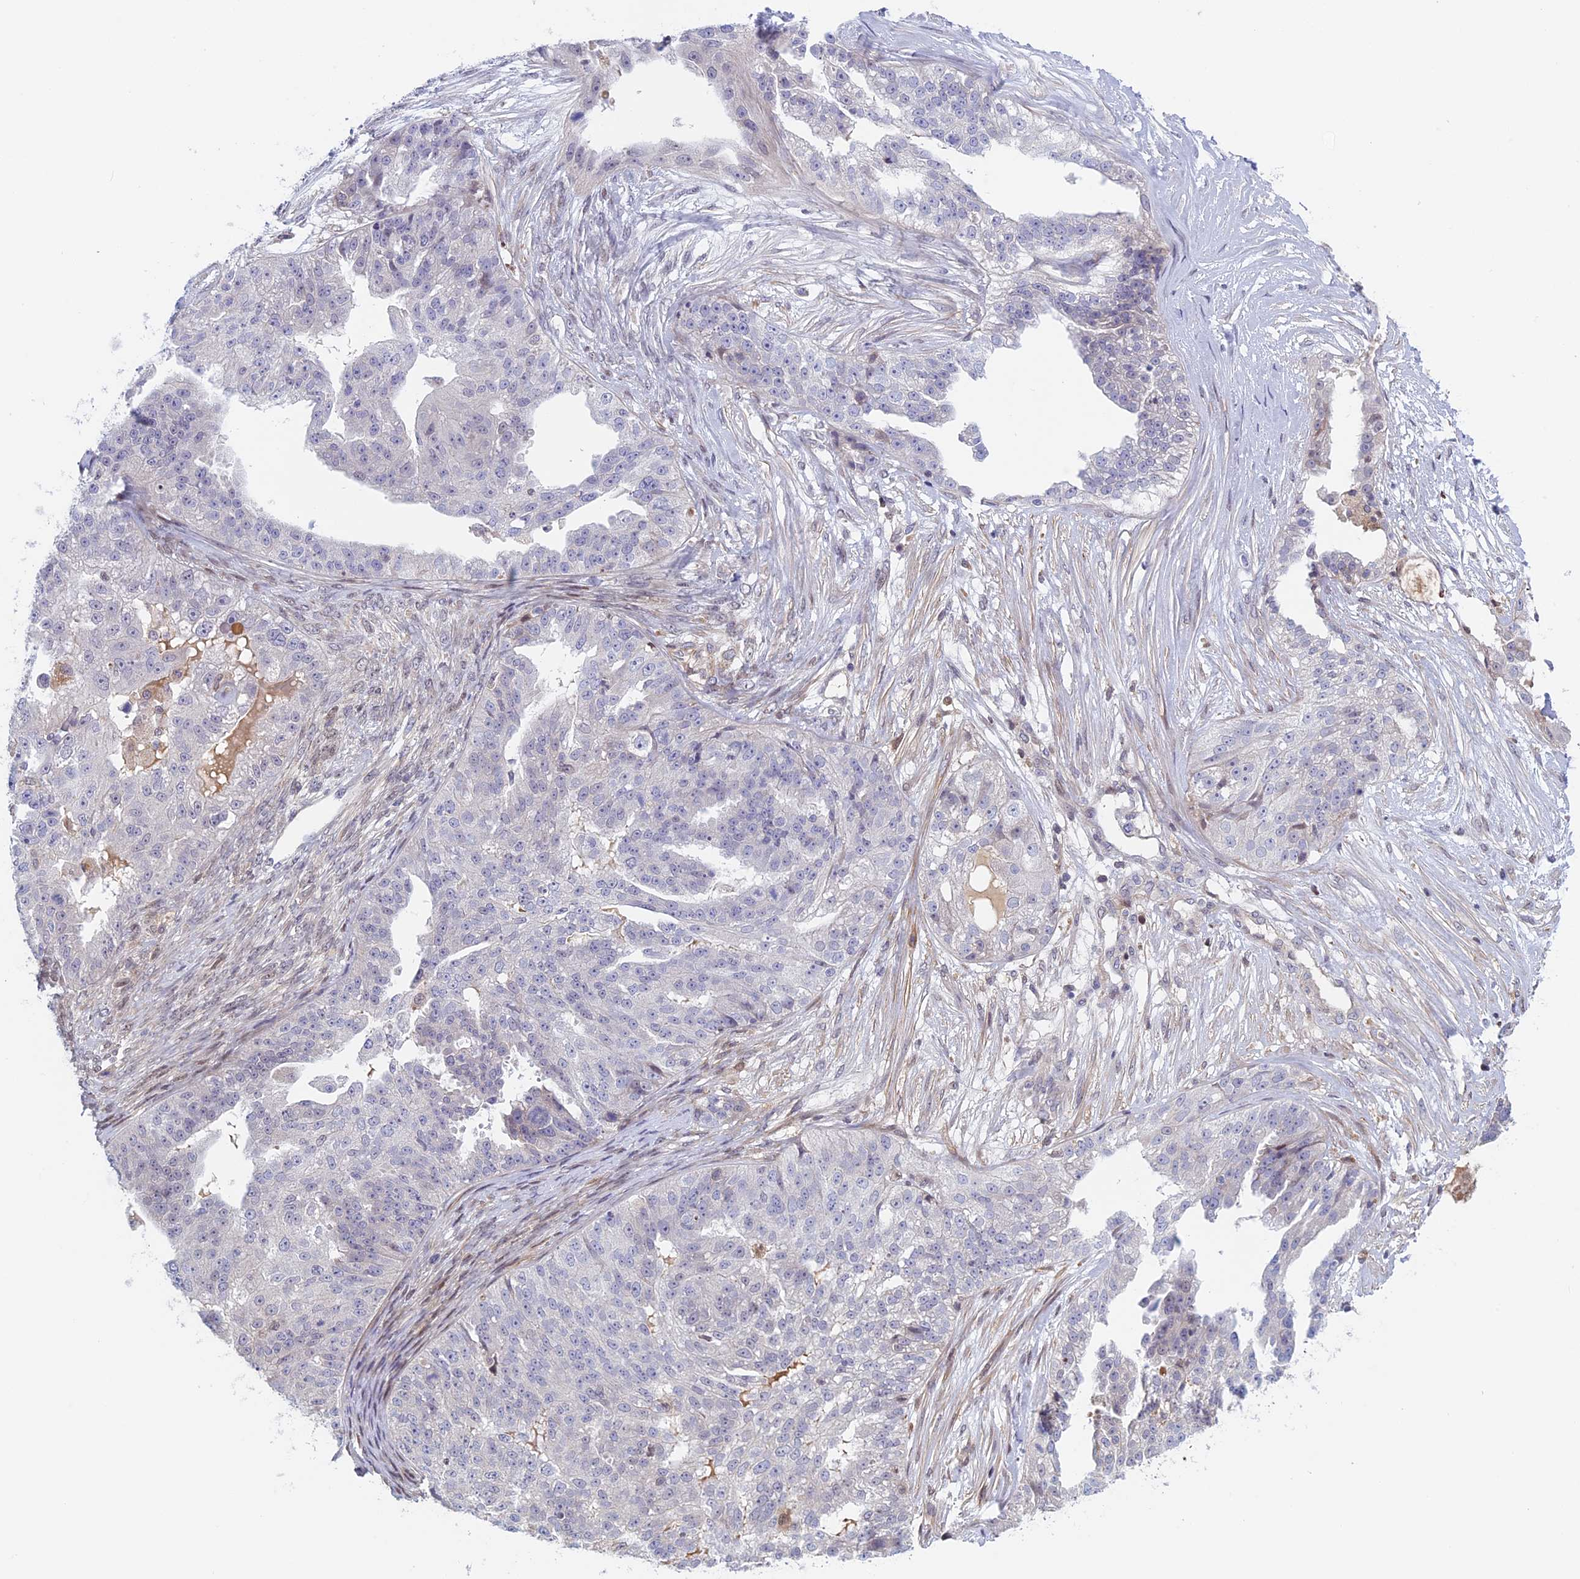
{"staining": {"intensity": "negative", "quantity": "none", "location": "none"}, "tissue": "ovarian cancer", "cell_type": "Tumor cells", "image_type": "cancer", "snomed": [{"axis": "morphology", "description": "Cystadenocarcinoma, serous, NOS"}, {"axis": "topography", "description": "Ovary"}], "caption": "Tumor cells are negative for brown protein staining in ovarian cancer (serous cystadenocarcinoma).", "gene": "FADS1", "patient": {"sex": "female", "age": 58}}